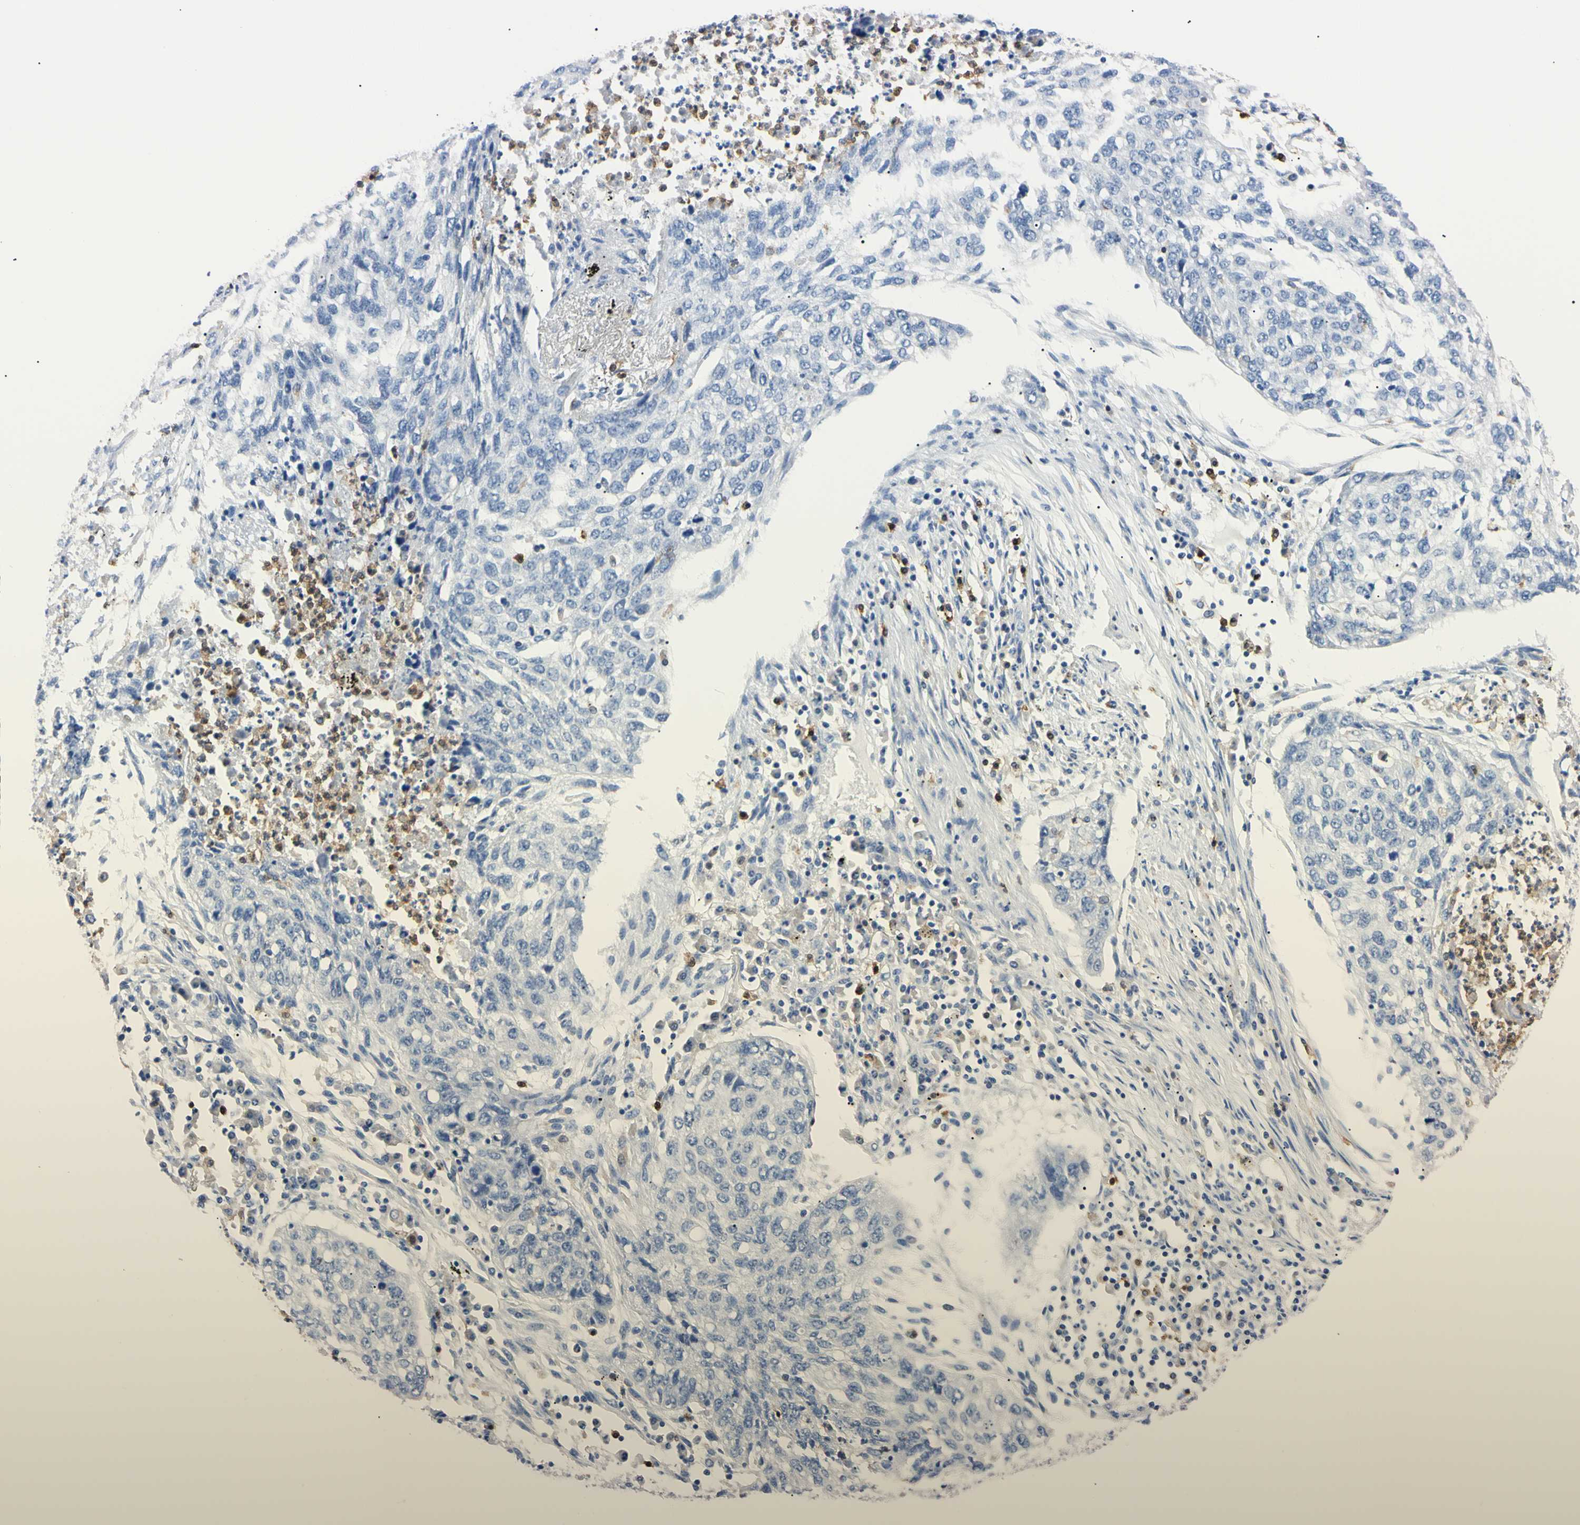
{"staining": {"intensity": "negative", "quantity": "none", "location": "none"}, "tissue": "lung cancer", "cell_type": "Tumor cells", "image_type": "cancer", "snomed": [{"axis": "morphology", "description": "Squamous cell carcinoma, NOS"}, {"axis": "topography", "description": "Lung"}], "caption": "Tumor cells are negative for protein expression in human lung squamous cell carcinoma. (DAB IHC visualized using brightfield microscopy, high magnification).", "gene": "NCF4", "patient": {"sex": "female", "age": 63}}